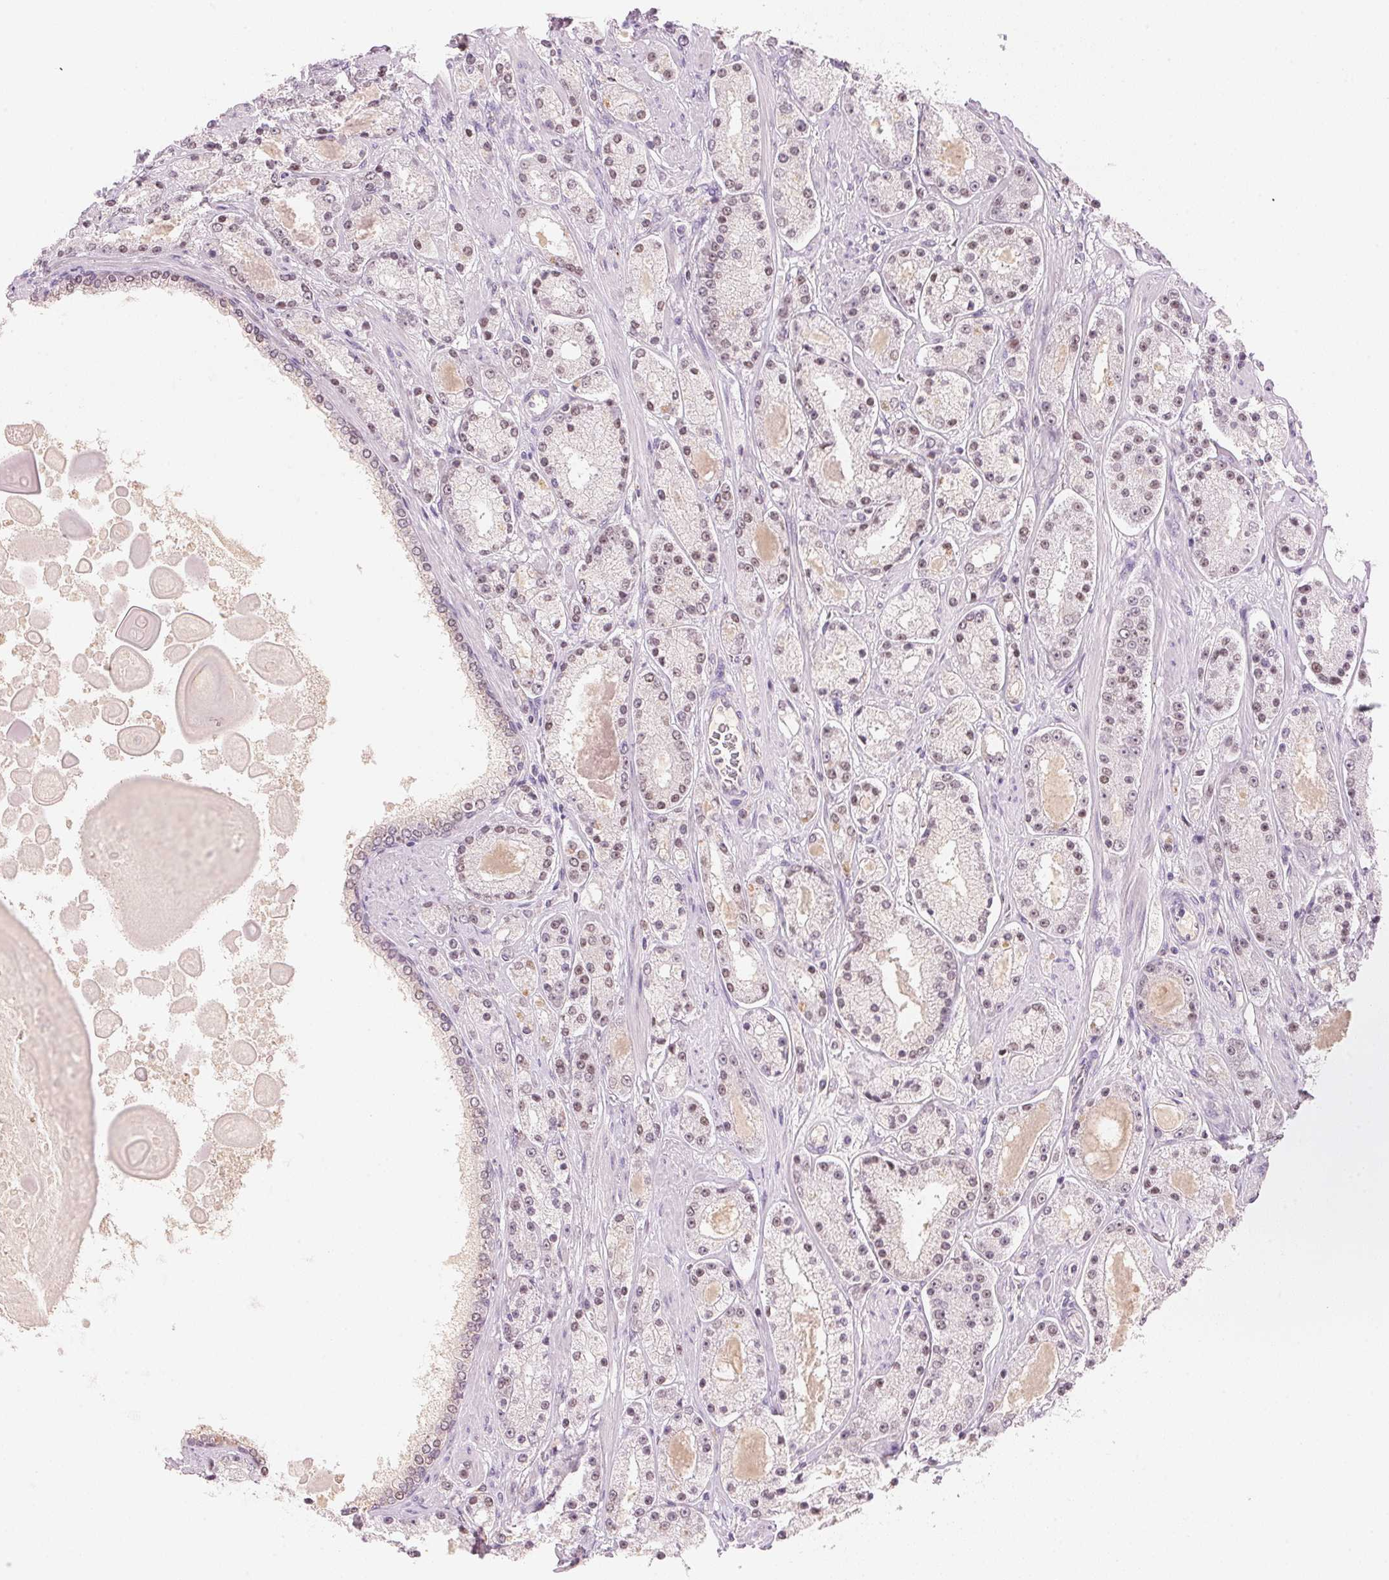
{"staining": {"intensity": "weak", "quantity": "25%-75%", "location": "nuclear"}, "tissue": "prostate cancer", "cell_type": "Tumor cells", "image_type": "cancer", "snomed": [{"axis": "morphology", "description": "Adenocarcinoma, High grade"}, {"axis": "topography", "description": "Prostate"}], "caption": "Immunohistochemistry (DAB (3,3'-diaminobenzidine)) staining of human prostate cancer shows weak nuclear protein expression in approximately 25%-75% of tumor cells. The protein is stained brown, and the nuclei are stained in blue (DAB IHC with brightfield microscopy, high magnification).", "gene": "HOXB13", "patient": {"sex": "male", "age": 67}}